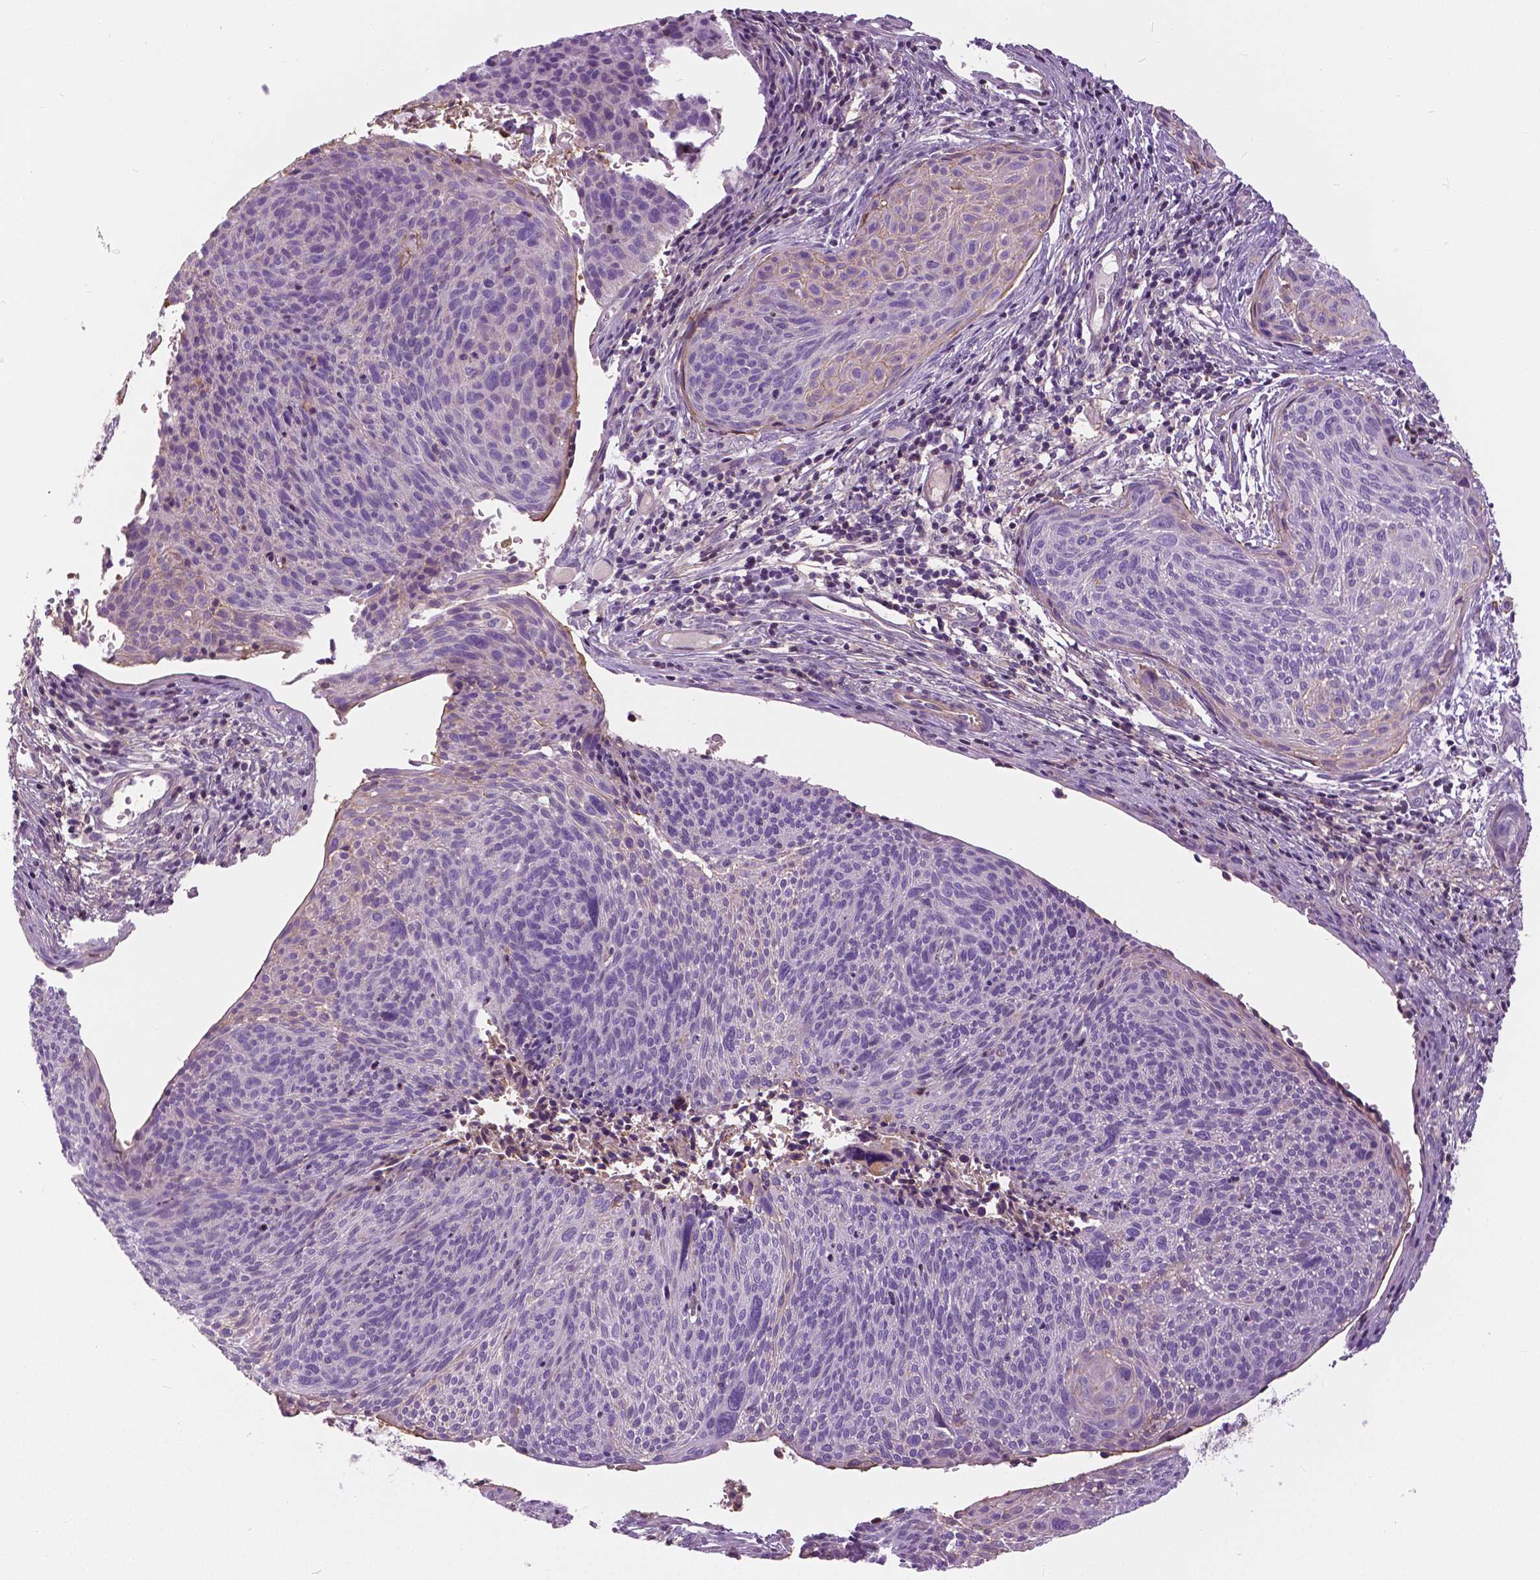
{"staining": {"intensity": "negative", "quantity": "none", "location": "none"}, "tissue": "cervical cancer", "cell_type": "Tumor cells", "image_type": "cancer", "snomed": [{"axis": "morphology", "description": "Squamous cell carcinoma, NOS"}, {"axis": "topography", "description": "Cervix"}], "caption": "Tumor cells show no significant expression in cervical cancer.", "gene": "ANXA13", "patient": {"sex": "female", "age": 49}}